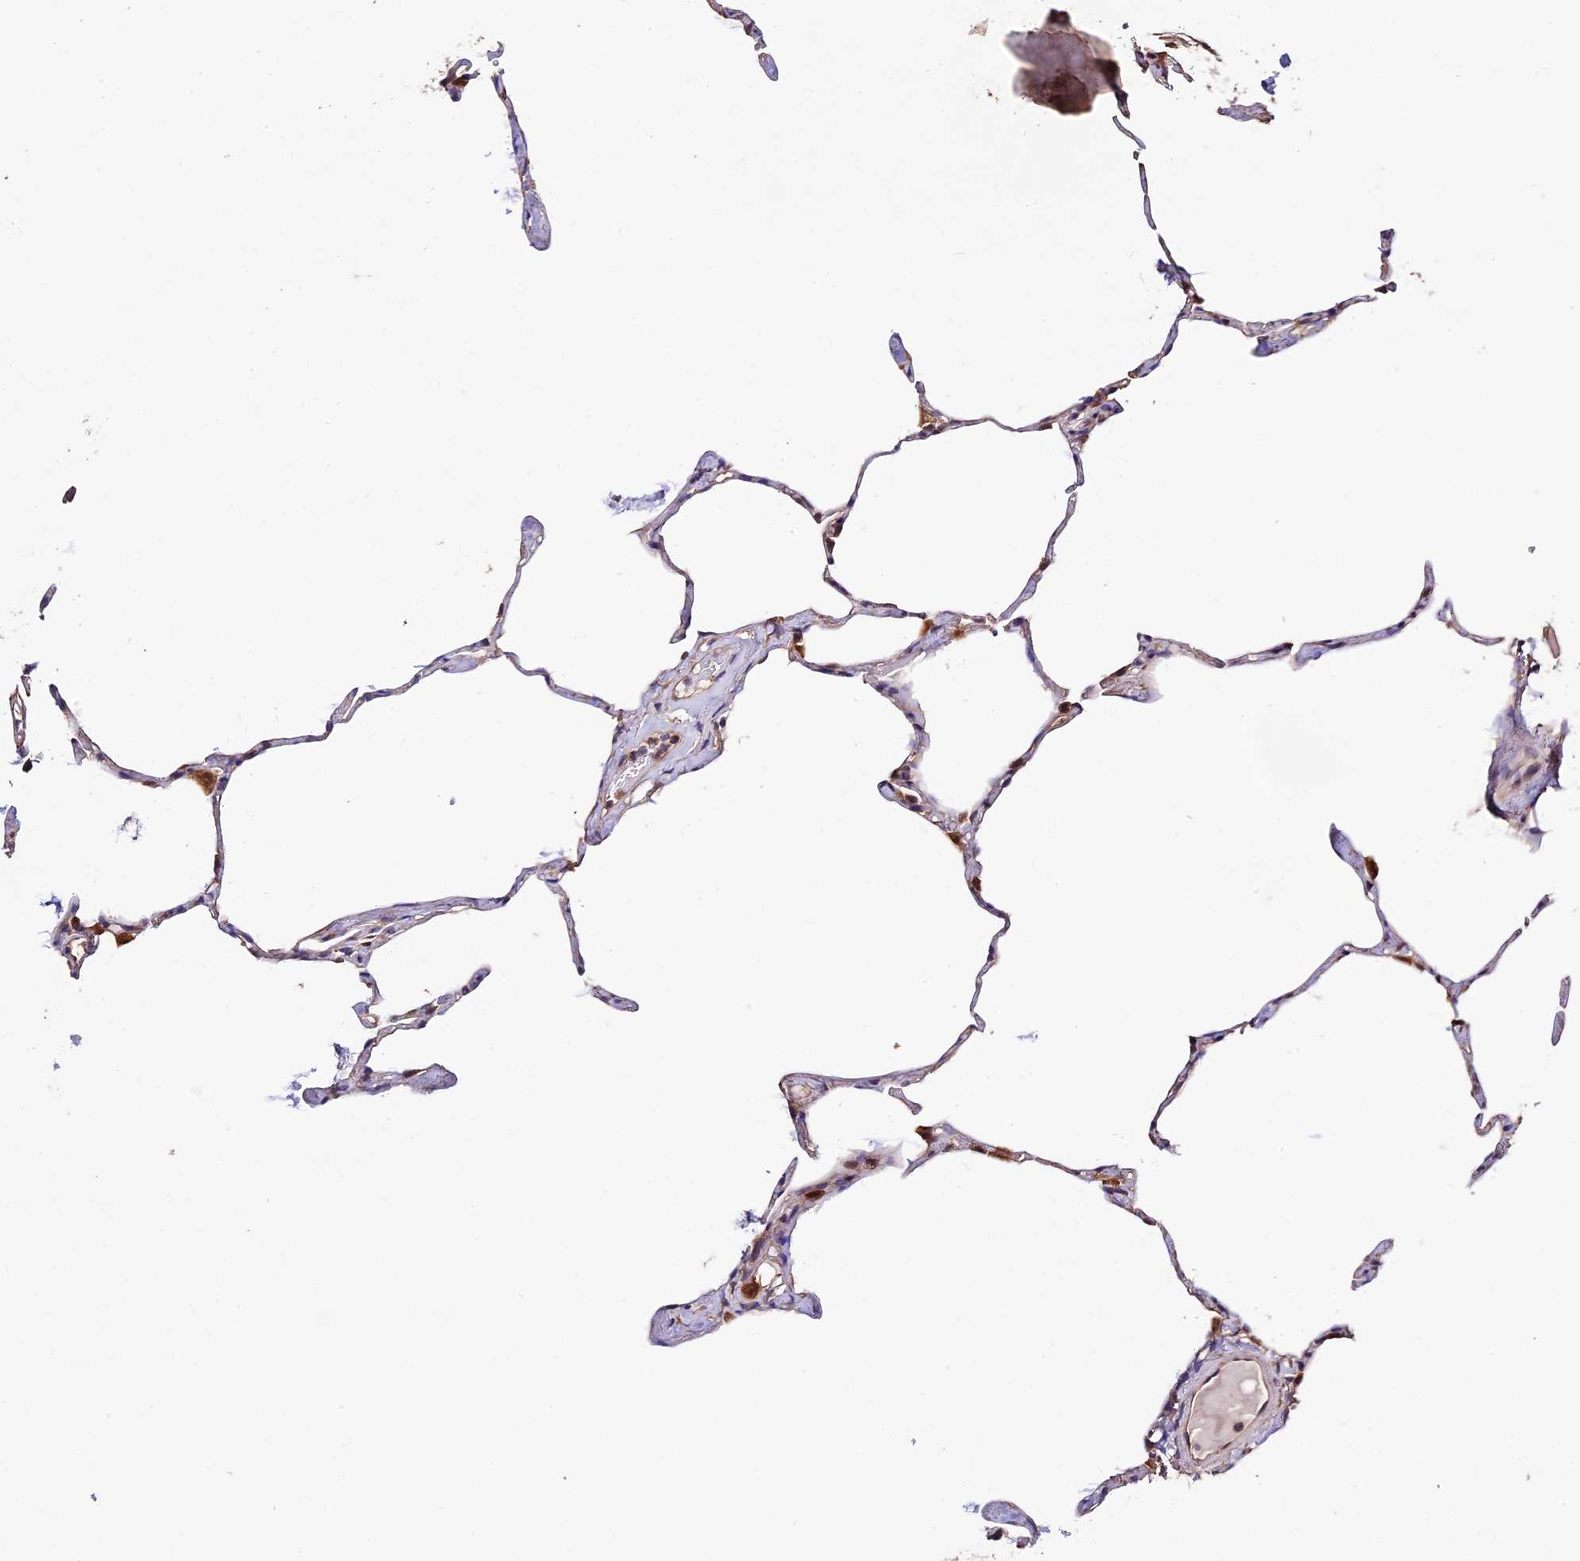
{"staining": {"intensity": "negative", "quantity": "none", "location": "none"}, "tissue": "lung", "cell_type": "Alveolar cells", "image_type": "normal", "snomed": [{"axis": "morphology", "description": "Normal tissue, NOS"}, {"axis": "topography", "description": "Lung"}], "caption": "Human lung stained for a protein using immunohistochemistry (IHC) reveals no positivity in alveolar cells.", "gene": "CES3", "patient": {"sex": "male", "age": 65}}